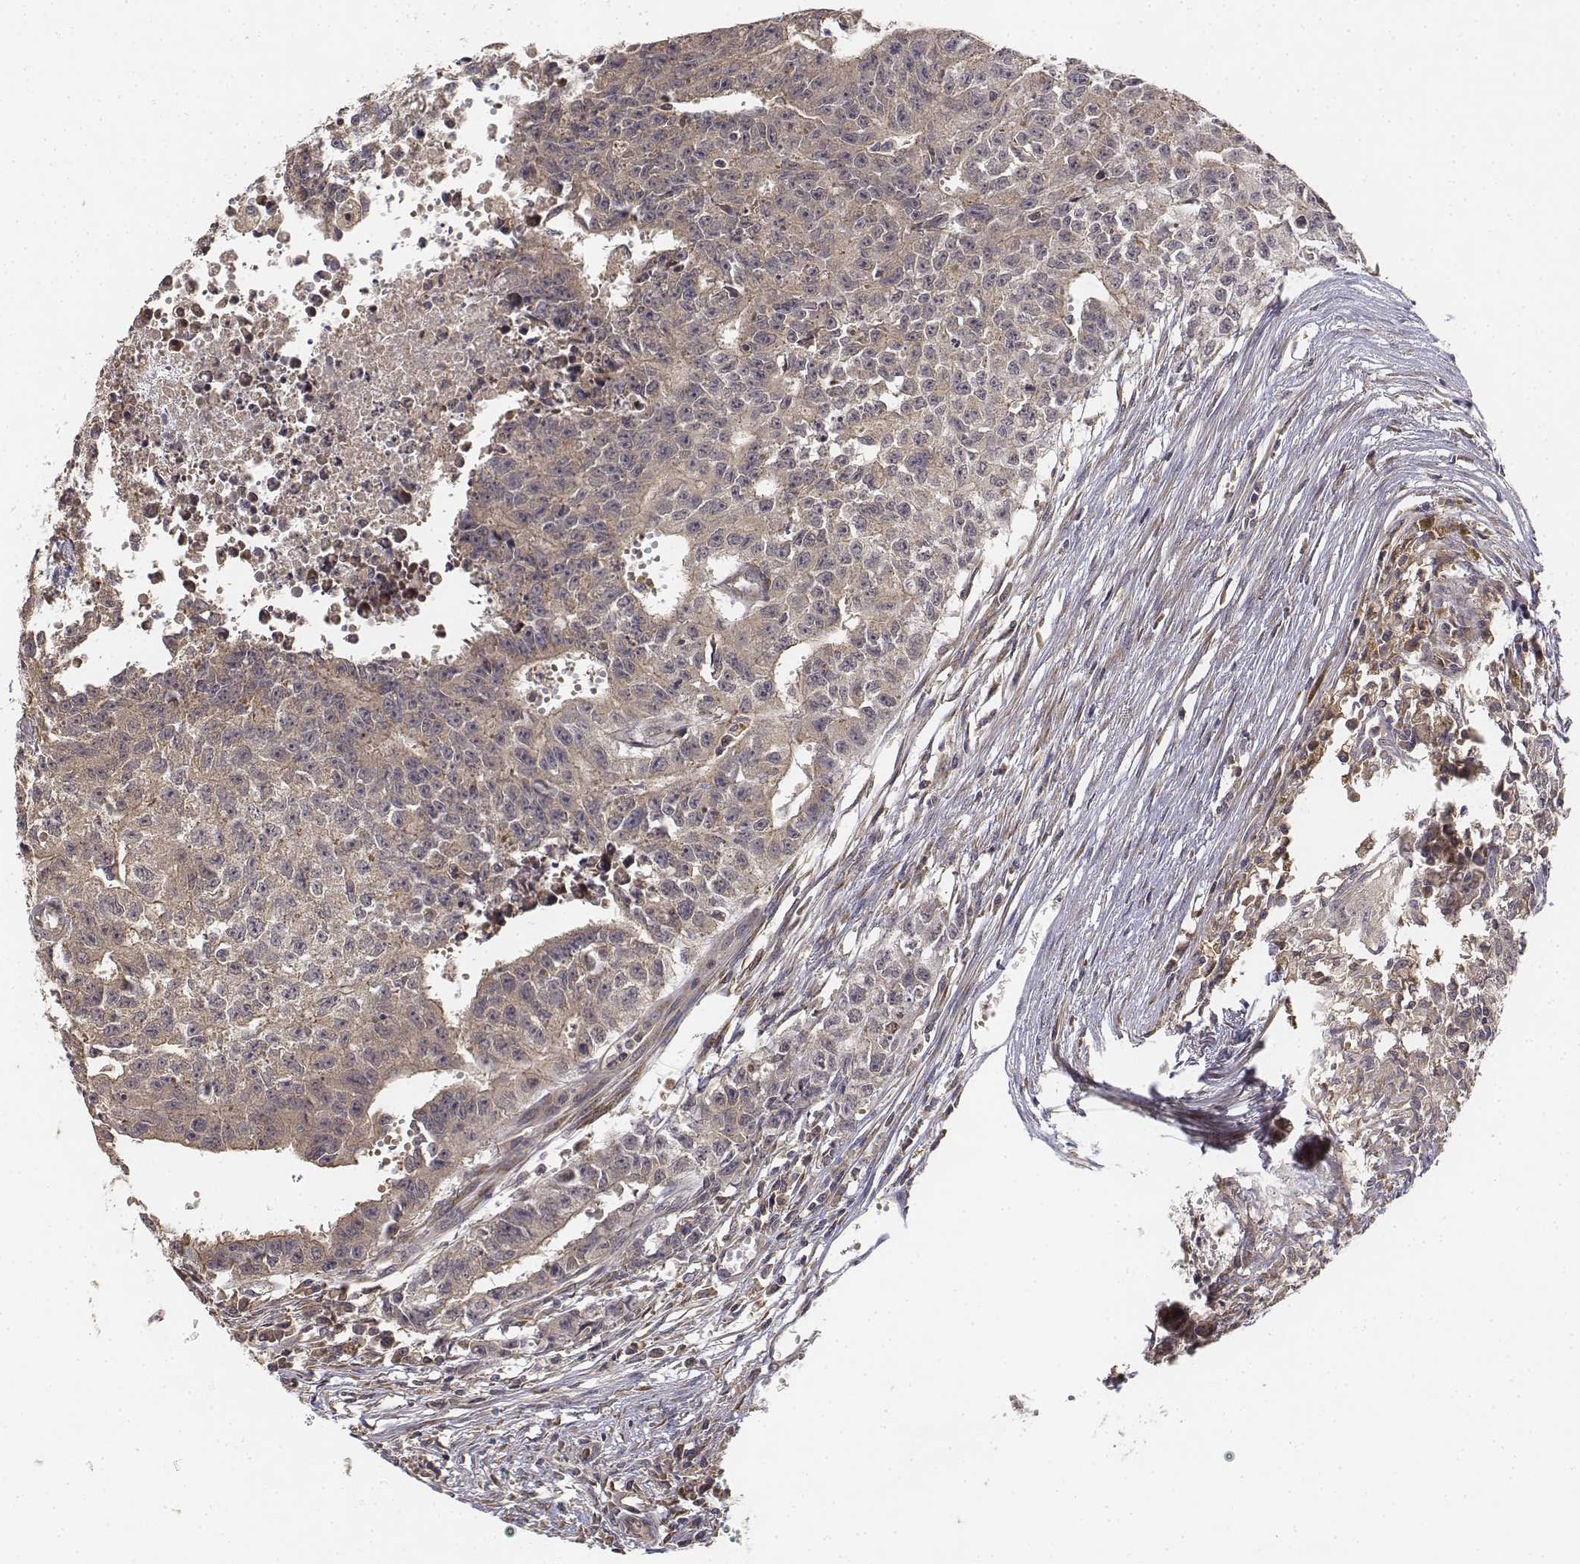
{"staining": {"intensity": "weak", "quantity": ">75%", "location": "cytoplasmic/membranous"}, "tissue": "testis cancer", "cell_type": "Tumor cells", "image_type": "cancer", "snomed": [{"axis": "morphology", "description": "Carcinoma, Embryonal, NOS"}, {"axis": "morphology", "description": "Teratoma, malignant, NOS"}, {"axis": "topography", "description": "Testis"}], "caption": "Protein expression analysis of human testis cancer (embryonal carcinoma) reveals weak cytoplasmic/membranous staining in approximately >75% of tumor cells.", "gene": "FBXO21", "patient": {"sex": "male", "age": 24}}